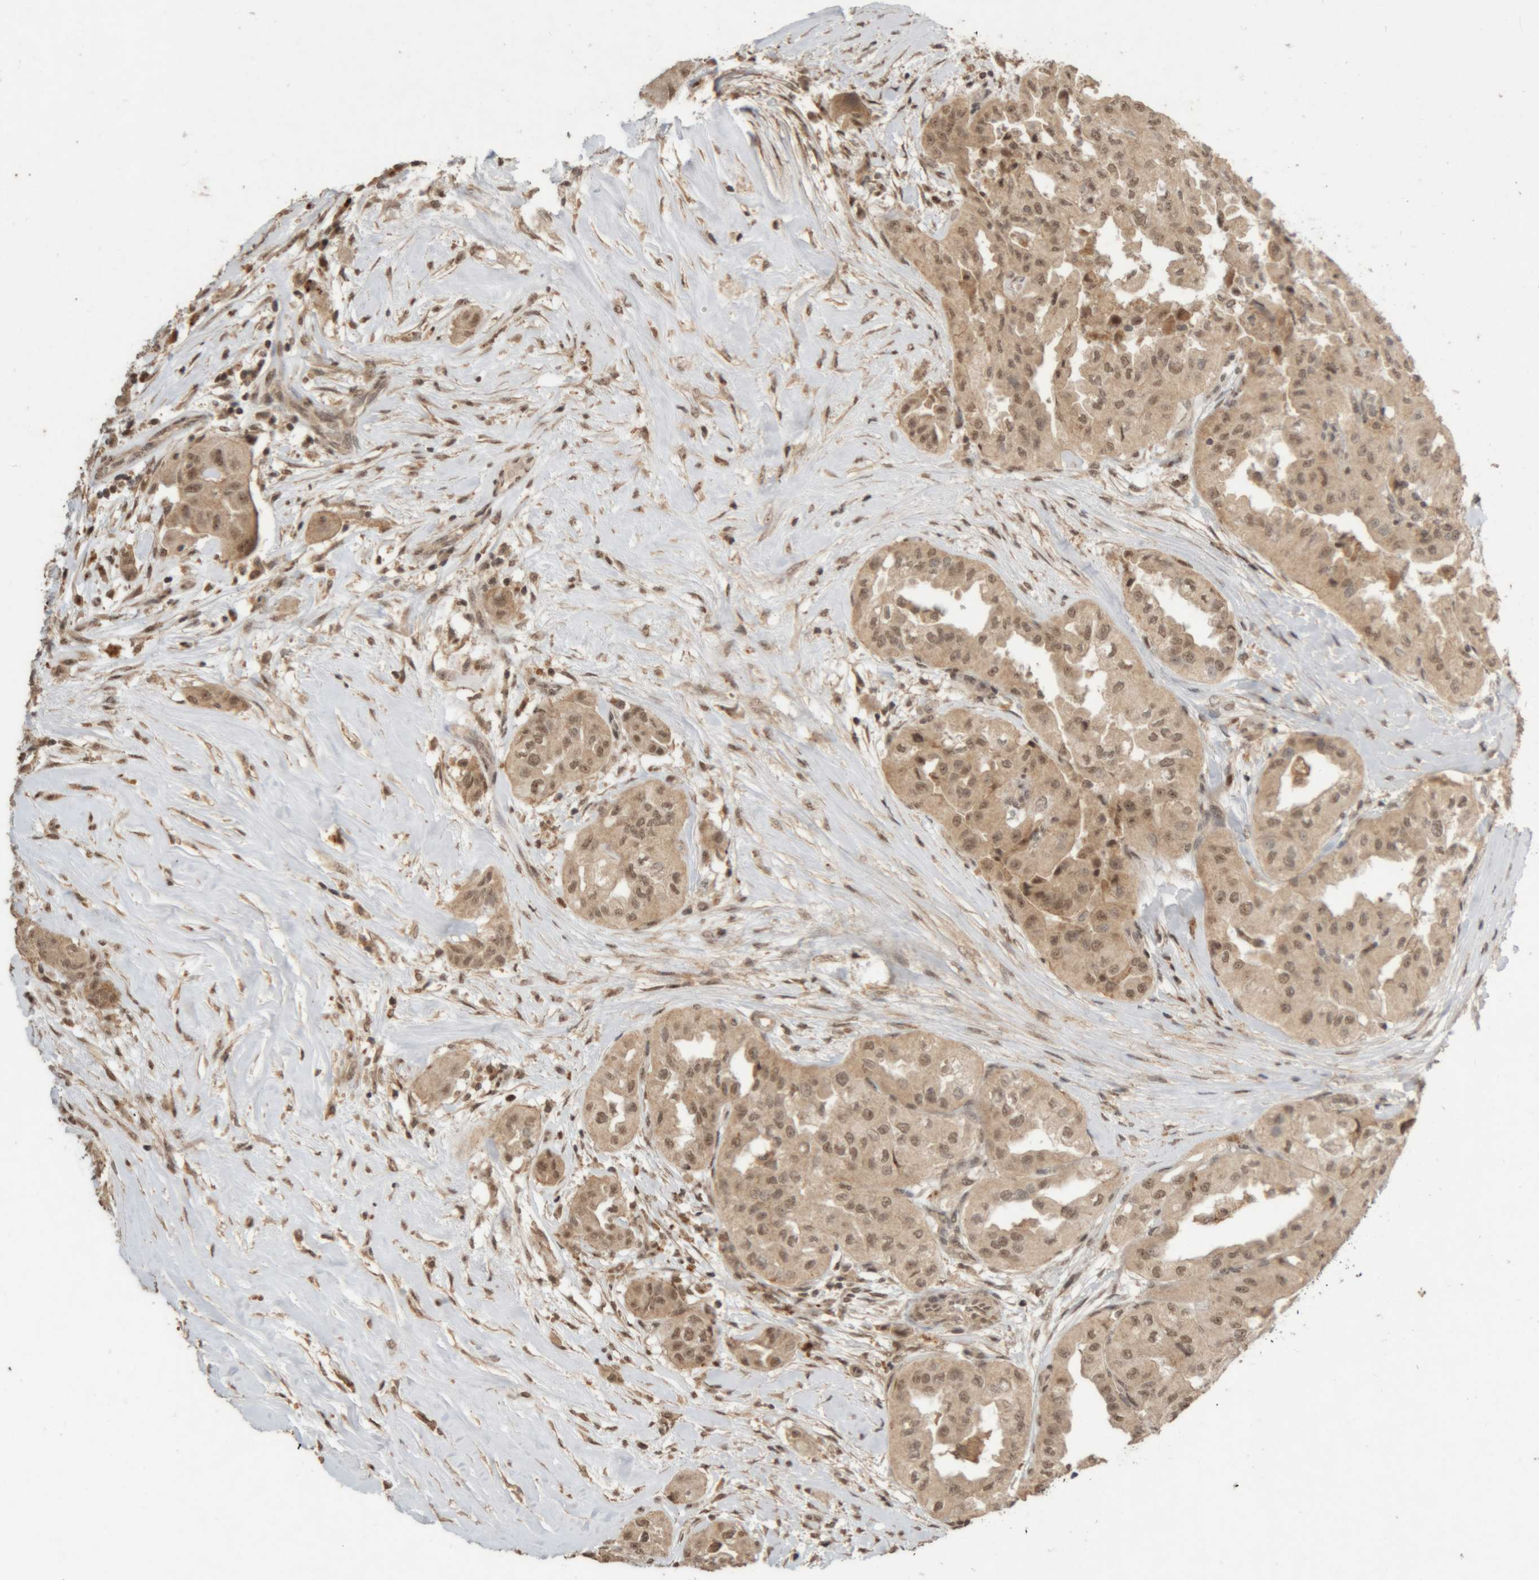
{"staining": {"intensity": "moderate", "quantity": ">75%", "location": "cytoplasmic/membranous,nuclear"}, "tissue": "thyroid cancer", "cell_type": "Tumor cells", "image_type": "cancer", "snomed": [{"axis": "morphology", "description": "Papillary adenocarcinoma, NOS"}, {"axis": "topography", "description": "Thyroid gland"}], "caption": "A photomicrograph showing moderate cytoplasmic/membranous and nuclear expression in approximately >75% of tumor cells in papillary adenocarcinoma (thyroid), as visualized by brown immunohistochemical staining.", "gene": "KEAP1", "patient": {"sex": "female", "age": 59}}